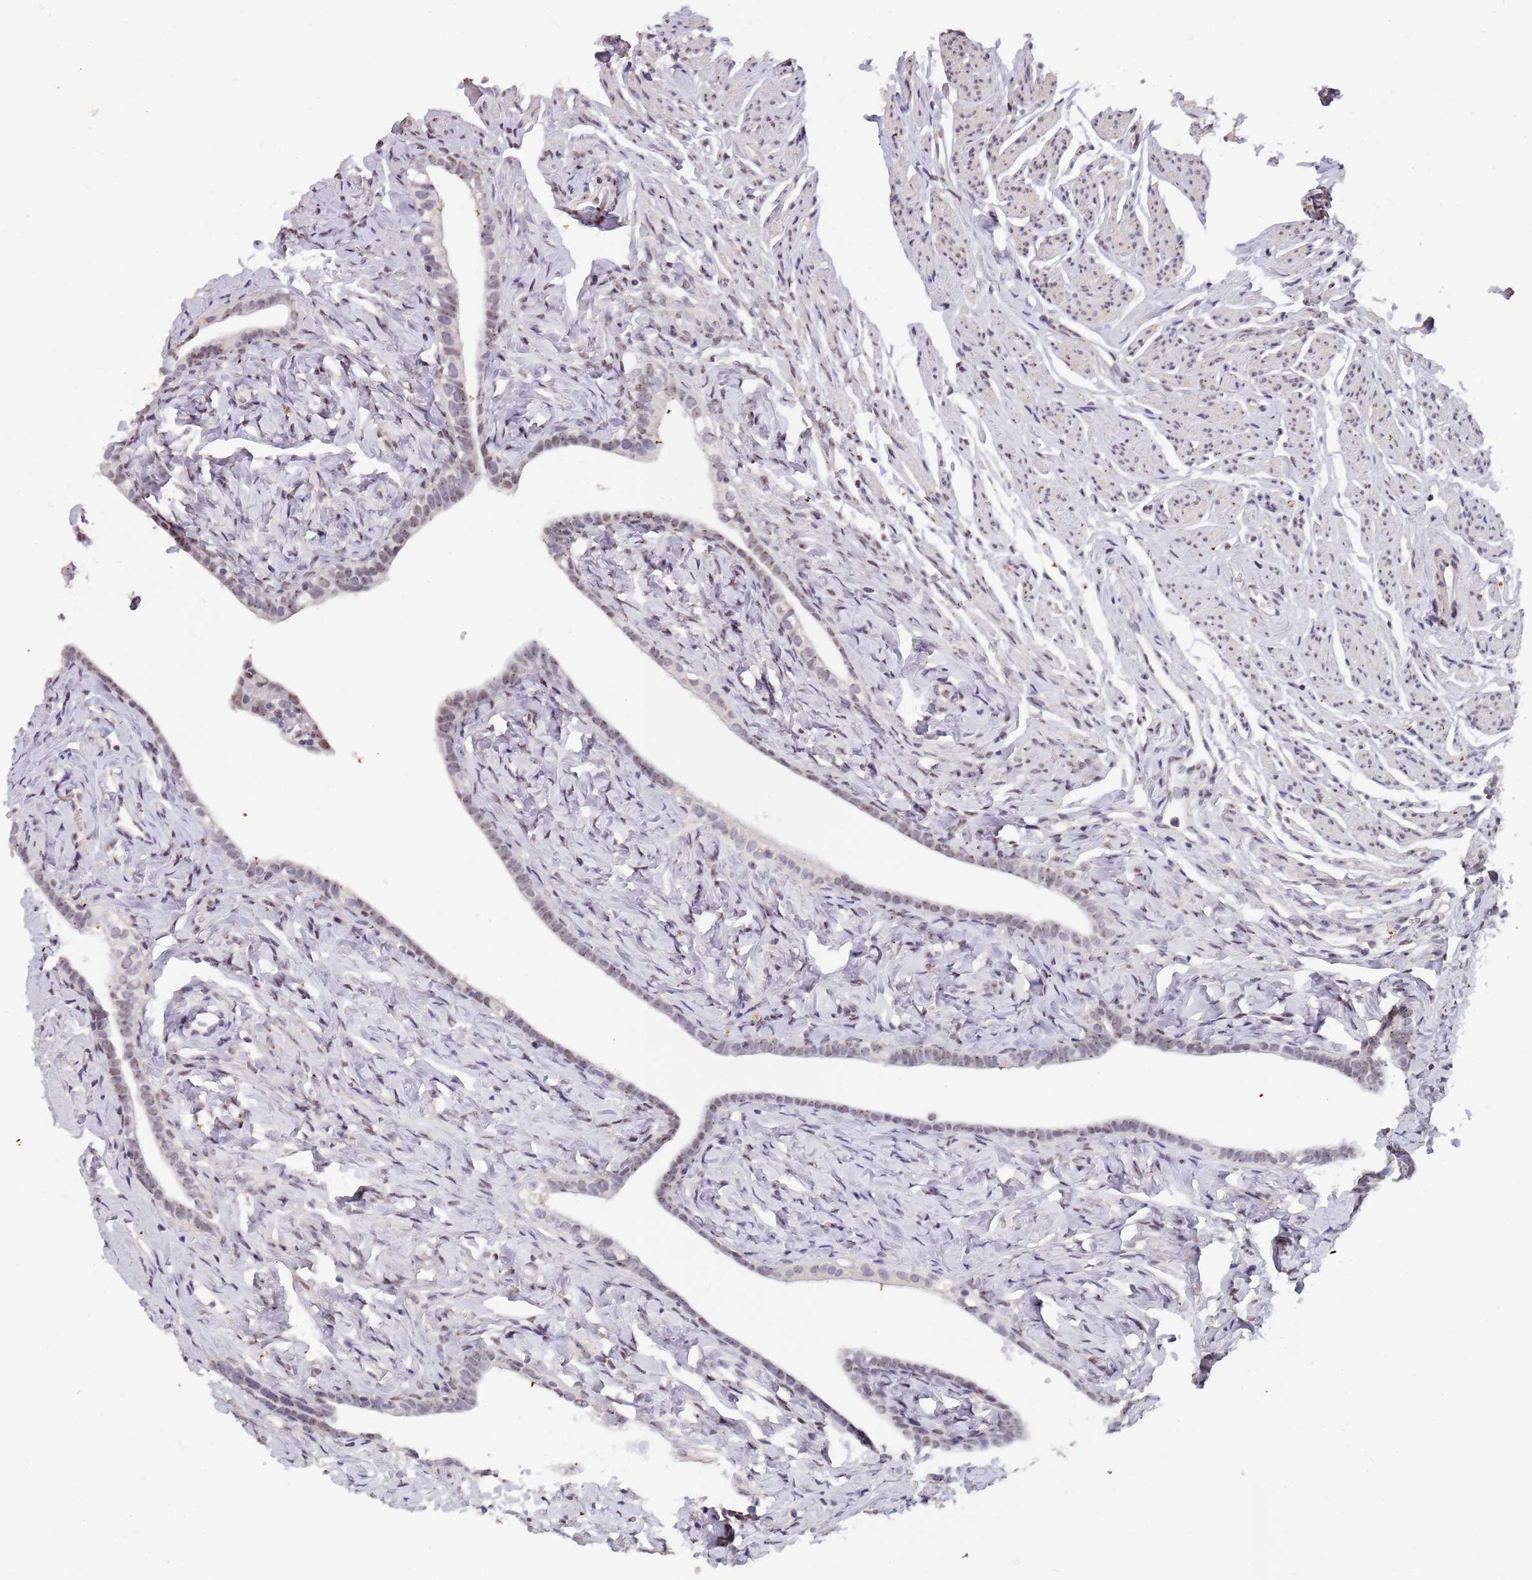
{"staining": {"intensity": "moderate", "quantity": "25%-75%", "location": "nuclear"}, "tissue": "fallopian tube", "cell_type": "Glandular cells", "image_type": "normal", "snomed": [{"axis": "morphology", "description": "Normal tissue, NOS"}, {"axis": "topography", "description": "Fallopian tube"}], "caption": "This is an image of IHC staining of benign fallopian tube, which shows moderate expression in the nuclear of glandular cells.", "gene": "CIZ1", "patient": {"sex": "female", "age": 66}}